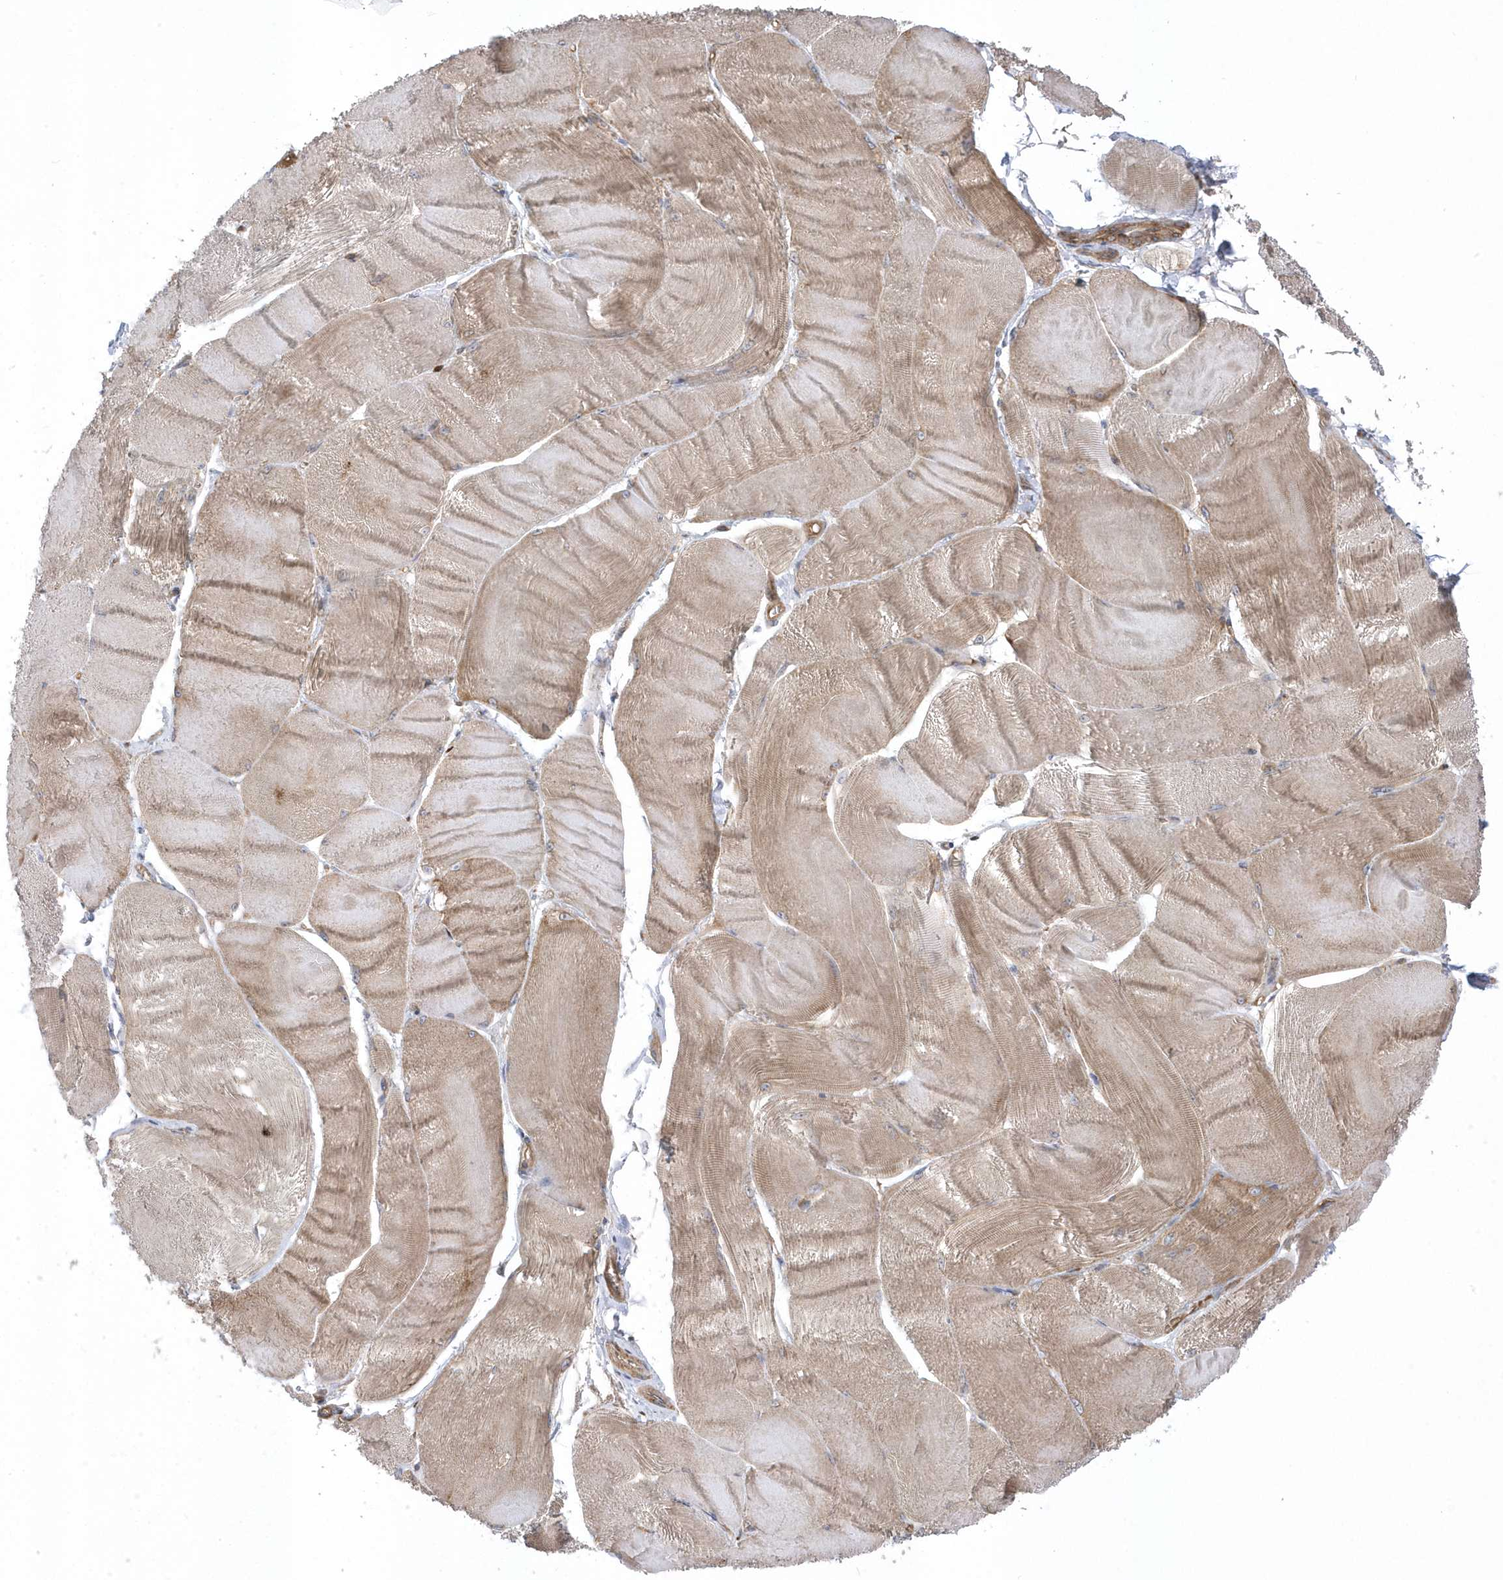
{"staining": {"intensity": "weak", "quantity": "25%-75%", "location": "cytoplasmic/membranous"}, "tissue": "skeletal muscle", "cell_type": "Myocytes", "image_type": "normal", "snomed": [{"axis": "morphology", "description": "Normal tissue, NOS"}, {"axis": "morphology", "description": "Basal cell carcinoma"}, {"axis": "topography", "description": "Skeletal muscle"}], "caption": "Immunohistochemistry (IHC) of benign human skeletal muscle exhibits low levels of weak cytoplasmic/membranous staining in about 25%-75% of myocytes.", "gene": "GTPBP6", "patient": {"sex": "female", "age": 64}}